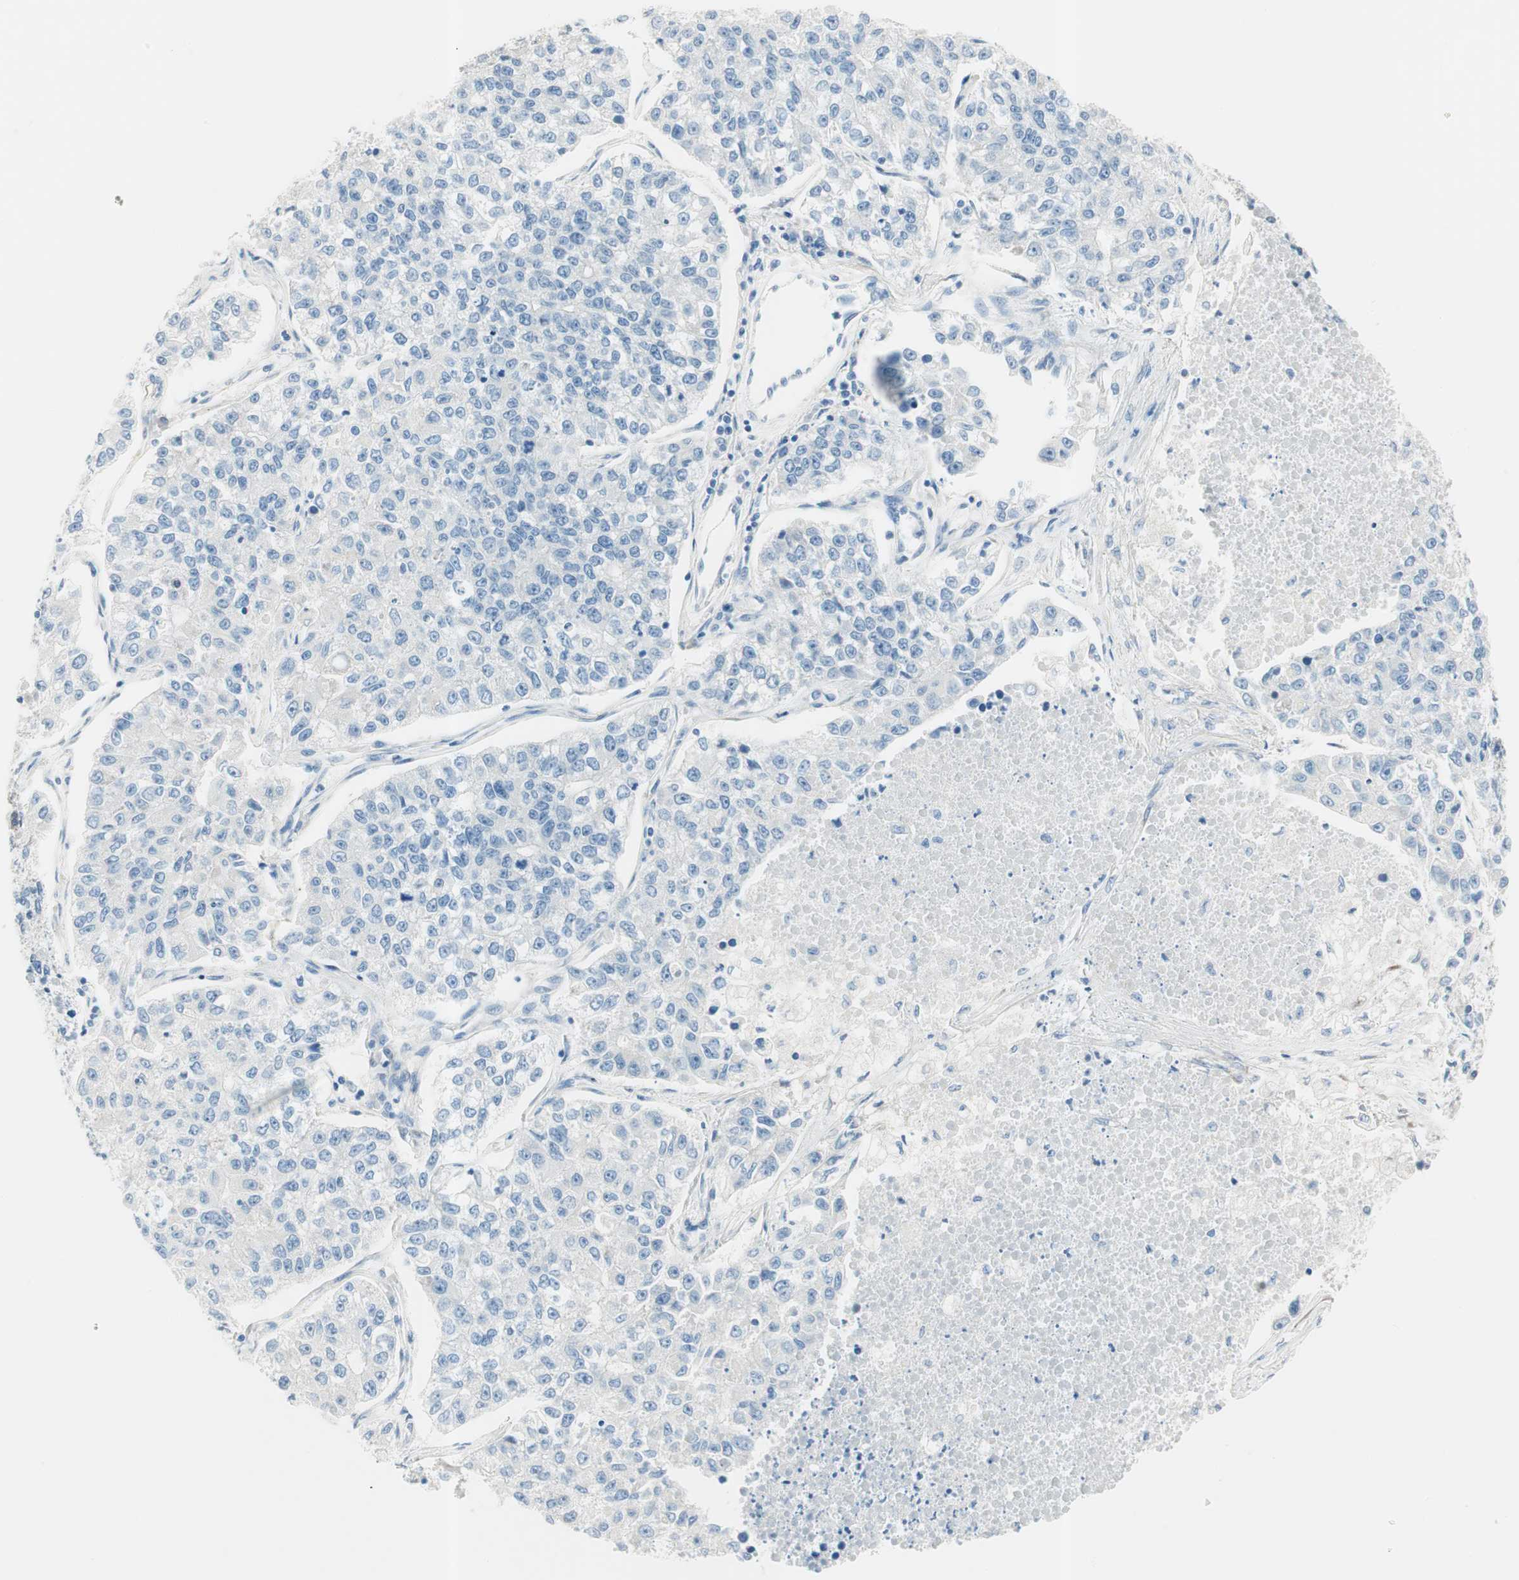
{"staining": {"intensity": "negative", "quantity": "none", "location": "none"}, "tissue": "lung cancer", "cell_type": "Tumor cells", "image_type": "cancer", "snomed": [{"axis": "morphology", "description": "Adenocarcinoma, NOS"}, {"axis": "topography", "description": "Lung"}], "caption": "This is an immunohistochemistry micrograph of human lung cancer (adenocarcinoma). There is no expression in tumor cells.", "gene": "CDK3", "patient": {"sex": "male", "age": 49}}